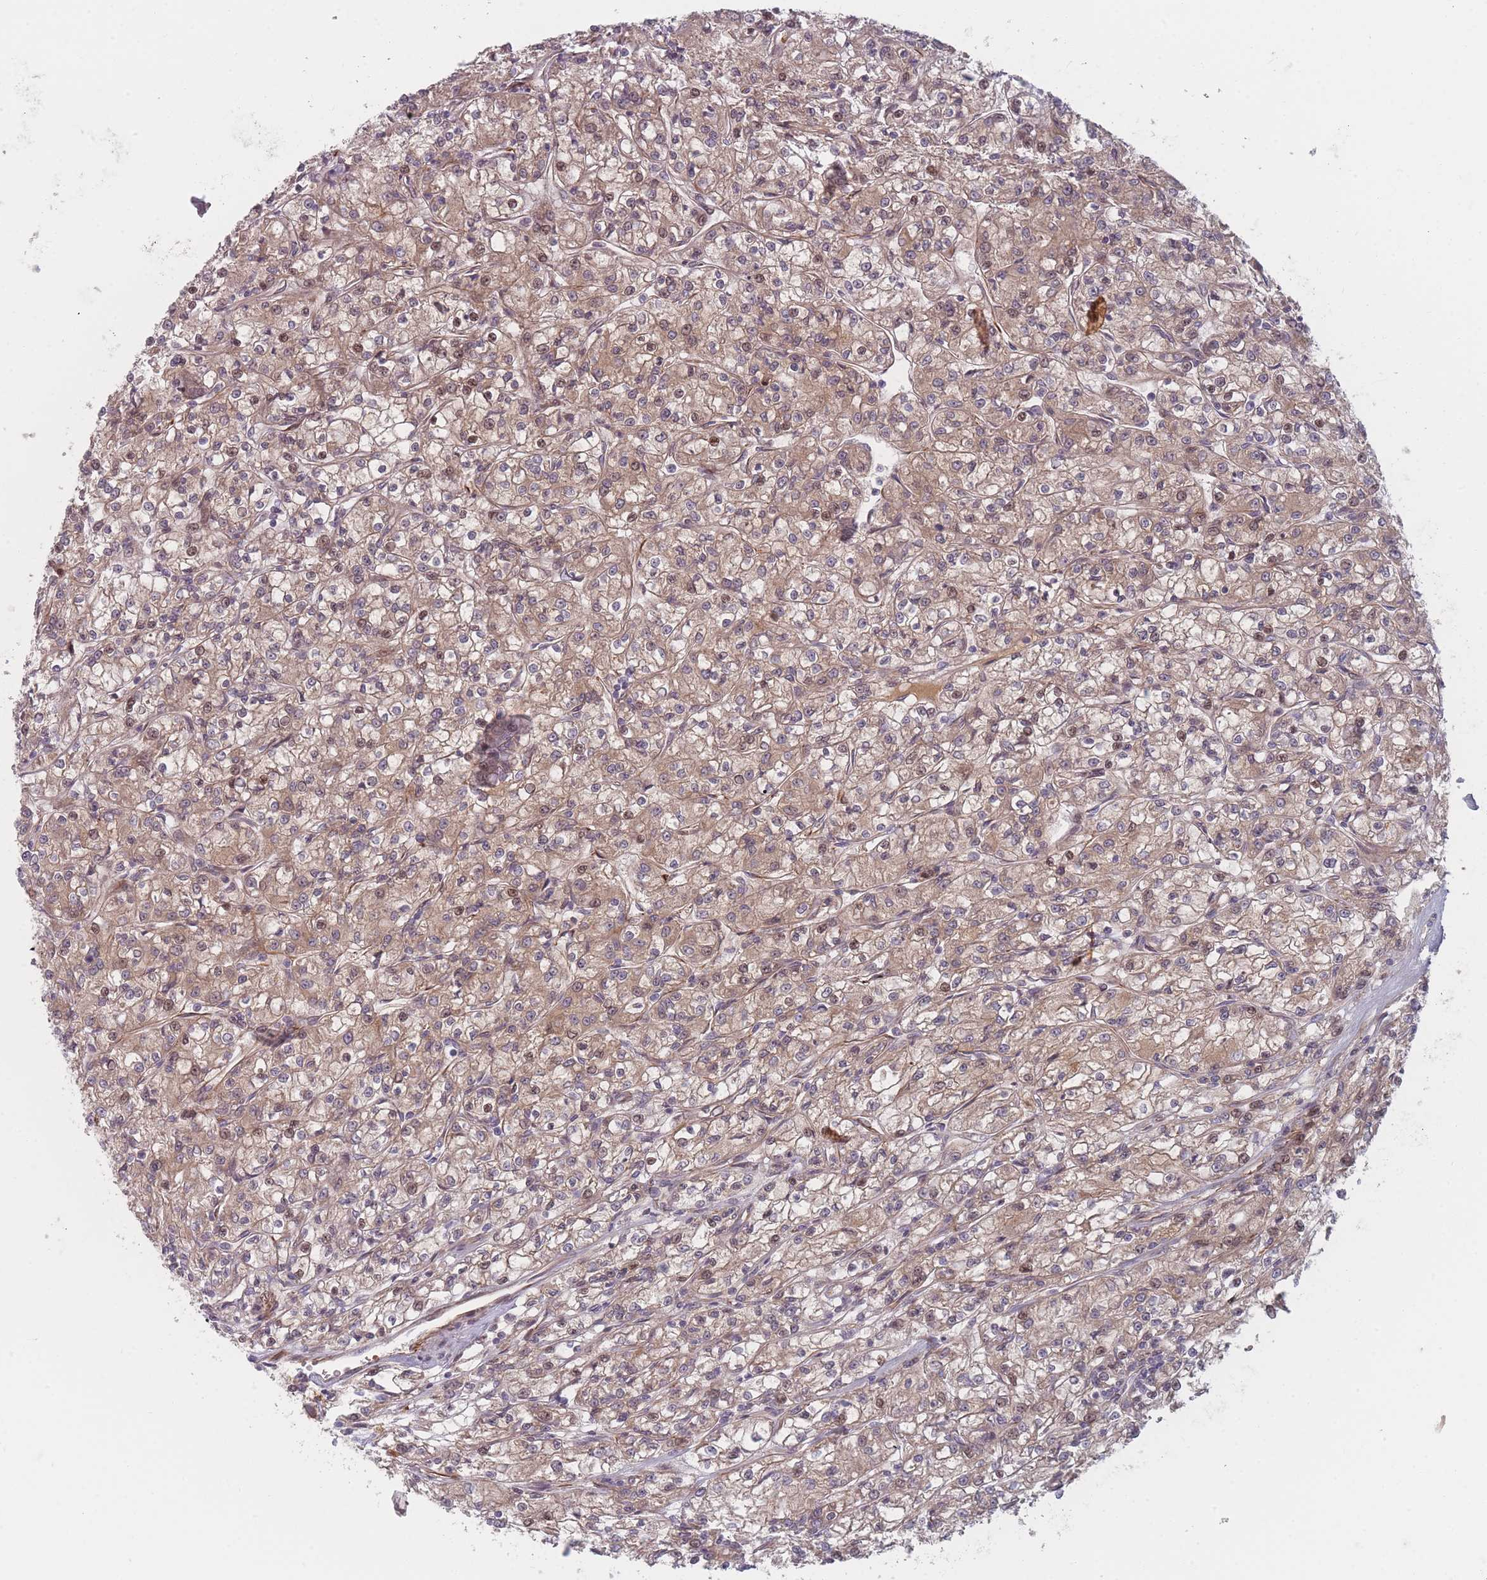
{"staining": {"intensity": "weak", "quantity": ">75%", "location": "cytoplasmic/membranous"}, "tissue": "renal cancer", "cell_type": "Tumor cells", "image_type": "cancer", "snomed": [{"axis": "morphology", "description": "Adenocarcinoma, NOS"}, {"axis": "topography", "description": "Kidney"}], "caption": "Immunohistochemical staining of human adenocarcinoma (renal) exhibits low levels of weak cytoplasmic/membranous protein staining in approximately >75% of tumor cells. Using DAB (3,3'-diaminobenzidine) (brown) and hematoxylin (blue) stains, captured at high magnification using brightfield microscopy.", "gene": "EEF1AKMT2", "patient": {"sex": "female", "age": 59}}